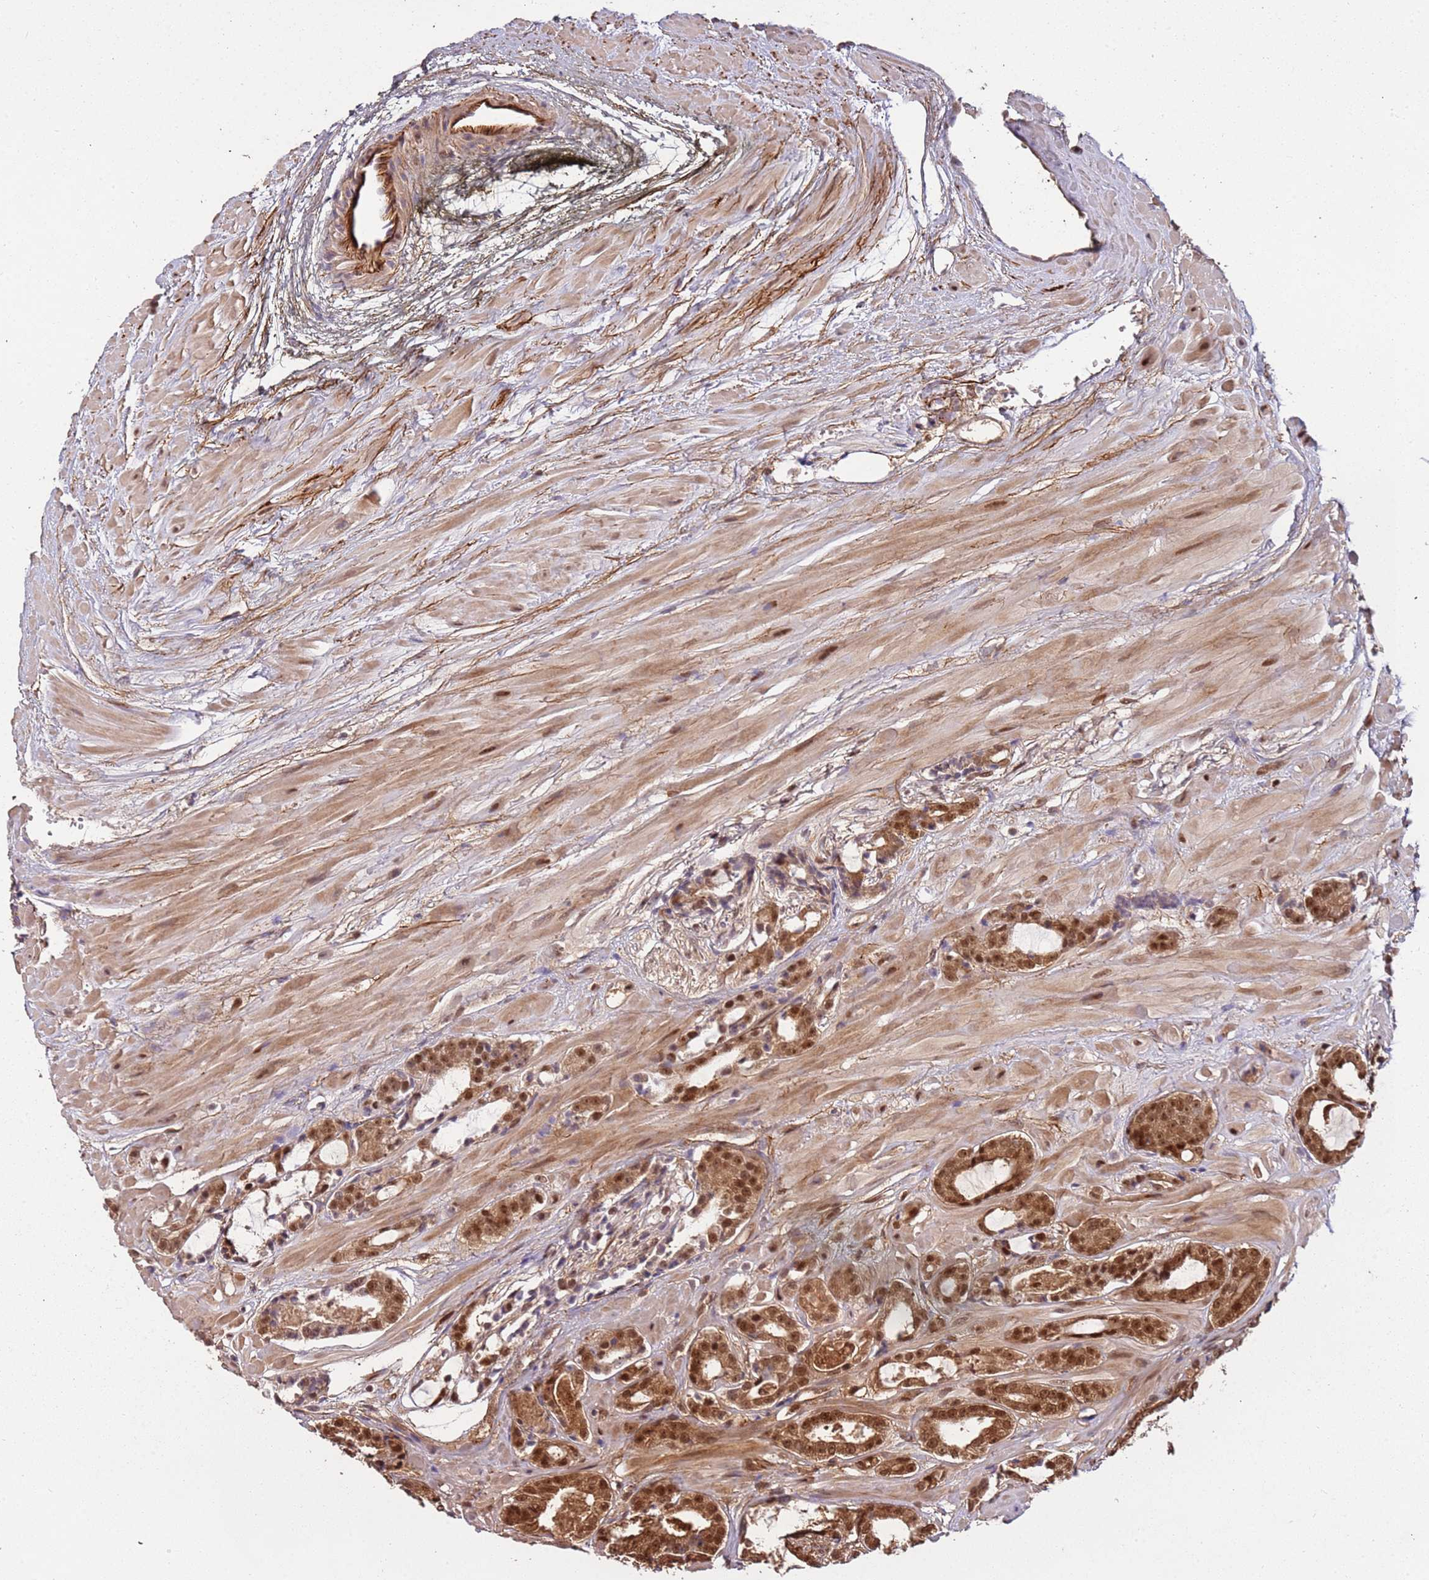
{"staining": {"intensity": "moderate", "quantity": ">75%", "location": "cytoplasmic/membranous,nuclear"}, "tissue": "prostate cancer", "cell_type": "Tumor cells", "image_type": "cancer", "snomed": [{"axis": "morphology", "description": "Adenocarcinoma, High grade"}, {"axis": "topography", "description": "Prostate"}], "caption": "High-power microscopy captured an immunohistochemistry histopathology image of high-grade adenocarcinoma (prostate), revealing moderate cytoplasmic/membranous and nuclear expression in approximately >75% of tumor cells. The staining was performed using DAB, with brown indicating positive protein expression. Nuclei are stained blue with hematoxylin.", "gene": "PGLS", "patient": {"sex": "male", "age": 71}}